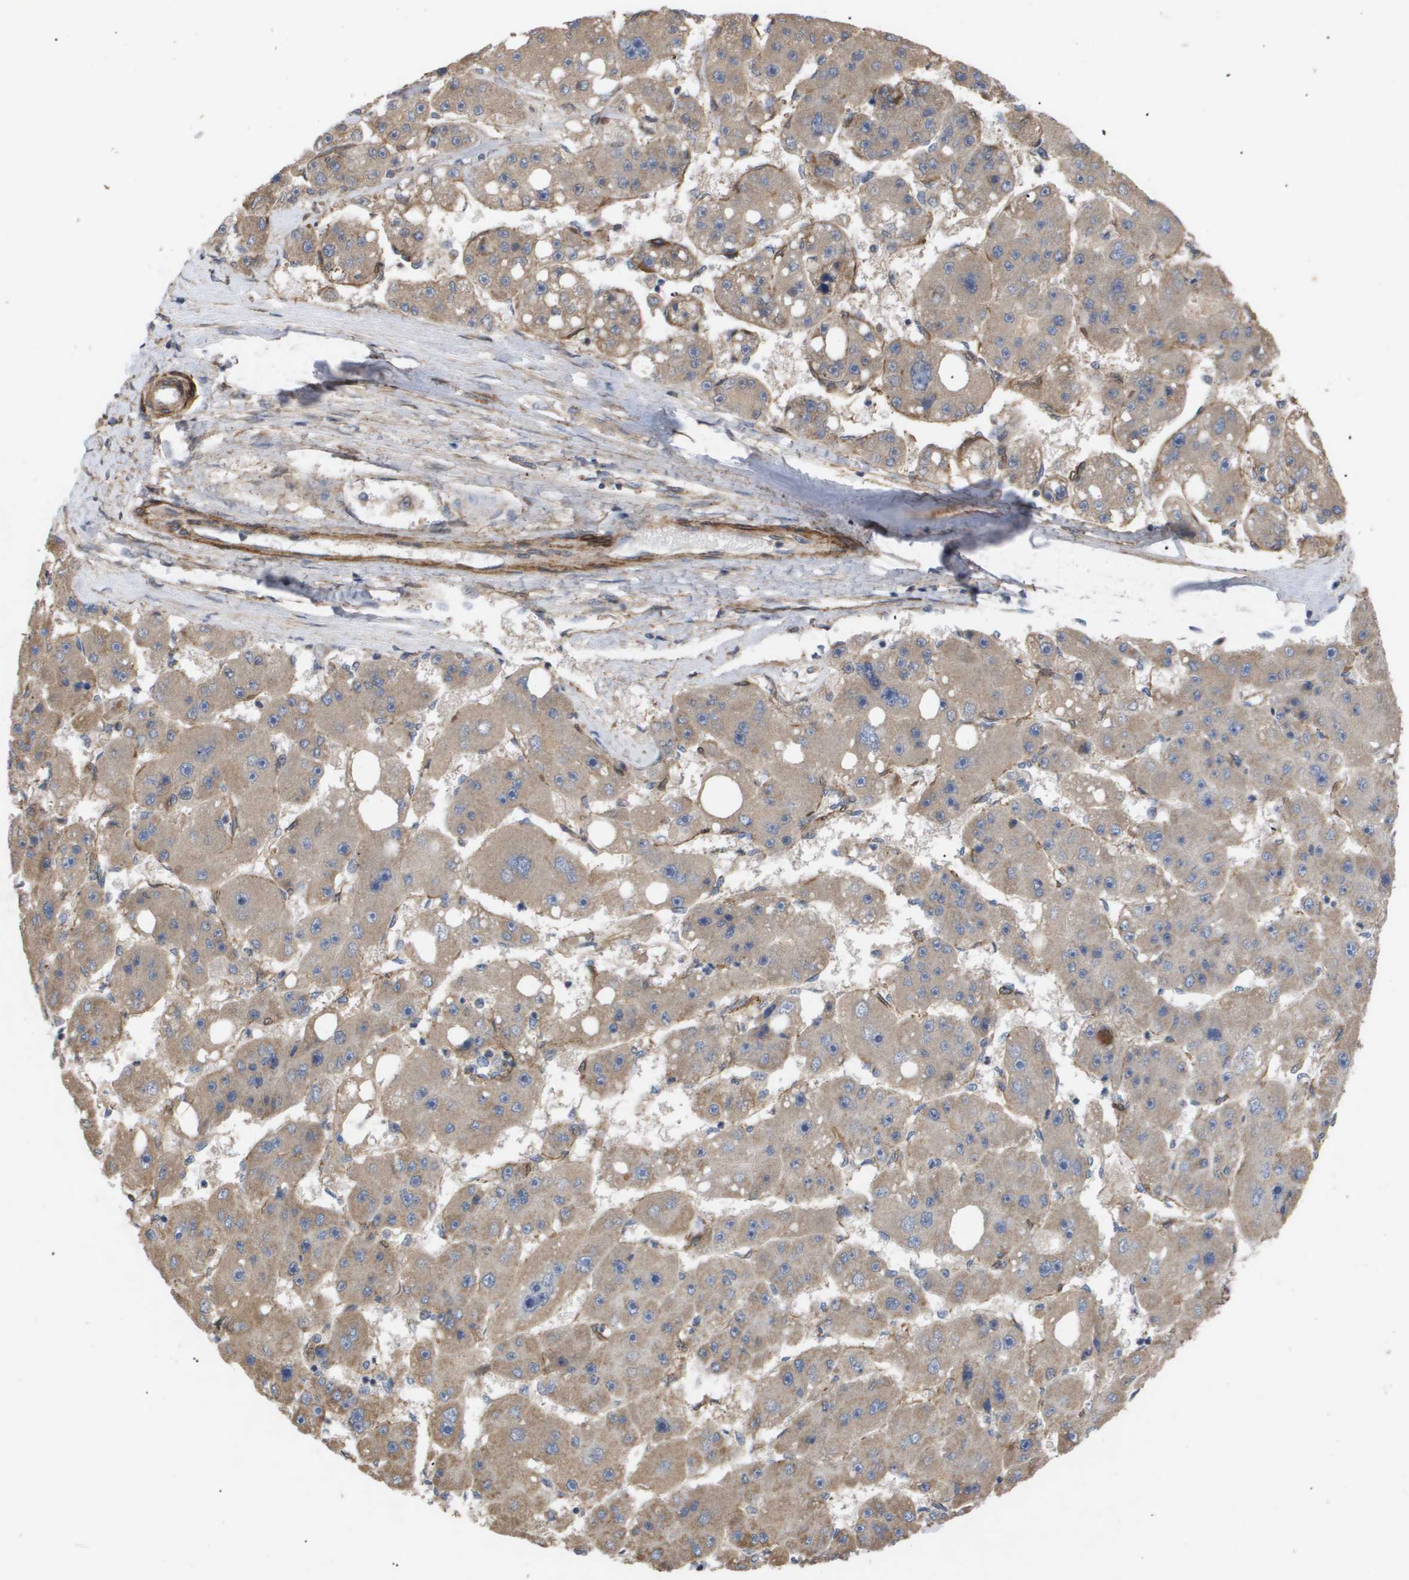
{"staining": {"intensity": "weak", "quantity": ">75%", "location": "cytoplasmic/membranous"}, "tissue": "liver cancer", "cell_type": "Tumor cells", "image_type": "cancer", "snomed": [{"axis": "morphology", "description": "Carcinoma, Hepatocellular, NOS"}, {"axis": "topography", "description": "Liver"}], "caption": "About >75% of tumor cells in liver cancer (hepatocellular carcinoma) demonstrate weak cytoplasmic/membranous protein expression as visualized by brown immunohistochemical staining.", "gene": "TNS1", "patient": {"sex": "female", "age": 61}}